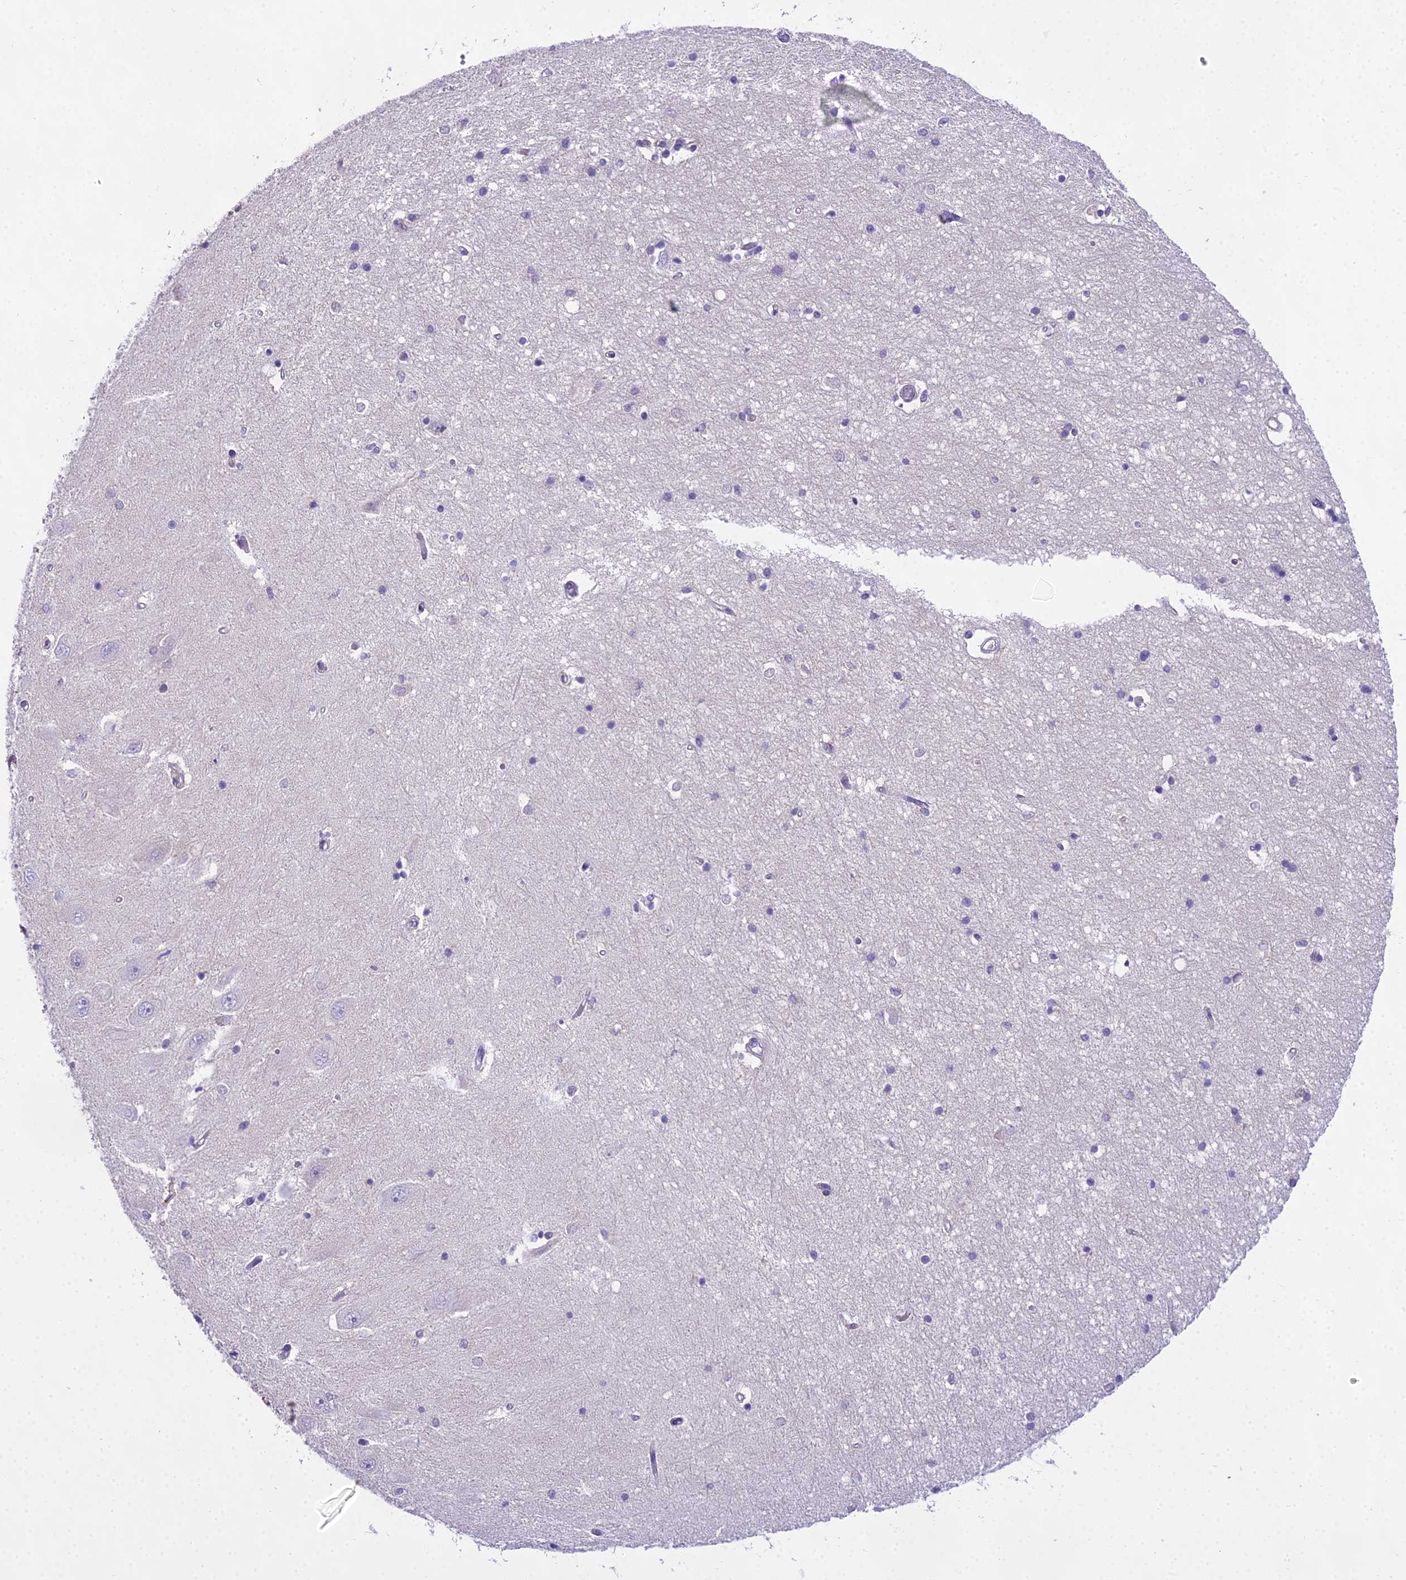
{"staining": {"intensity": "negative", "quantity": "none", "location": "none"}, "tissue": "hippocampus", "cell_type": "Glial cells", "image_type": "normal", "snomed": [{"axis": "morphology", "description": "Normal tissue, NOS"}, {"axis": "topography", "description": "Hippocampus"}], "caption": "High power microscopy image of an IHC histopathology image of unremarkable hippocampus, revealing no significant positivity in glial cells.", "gene": "MAT2A", "patient": {"sex": "male", "age": 45}}